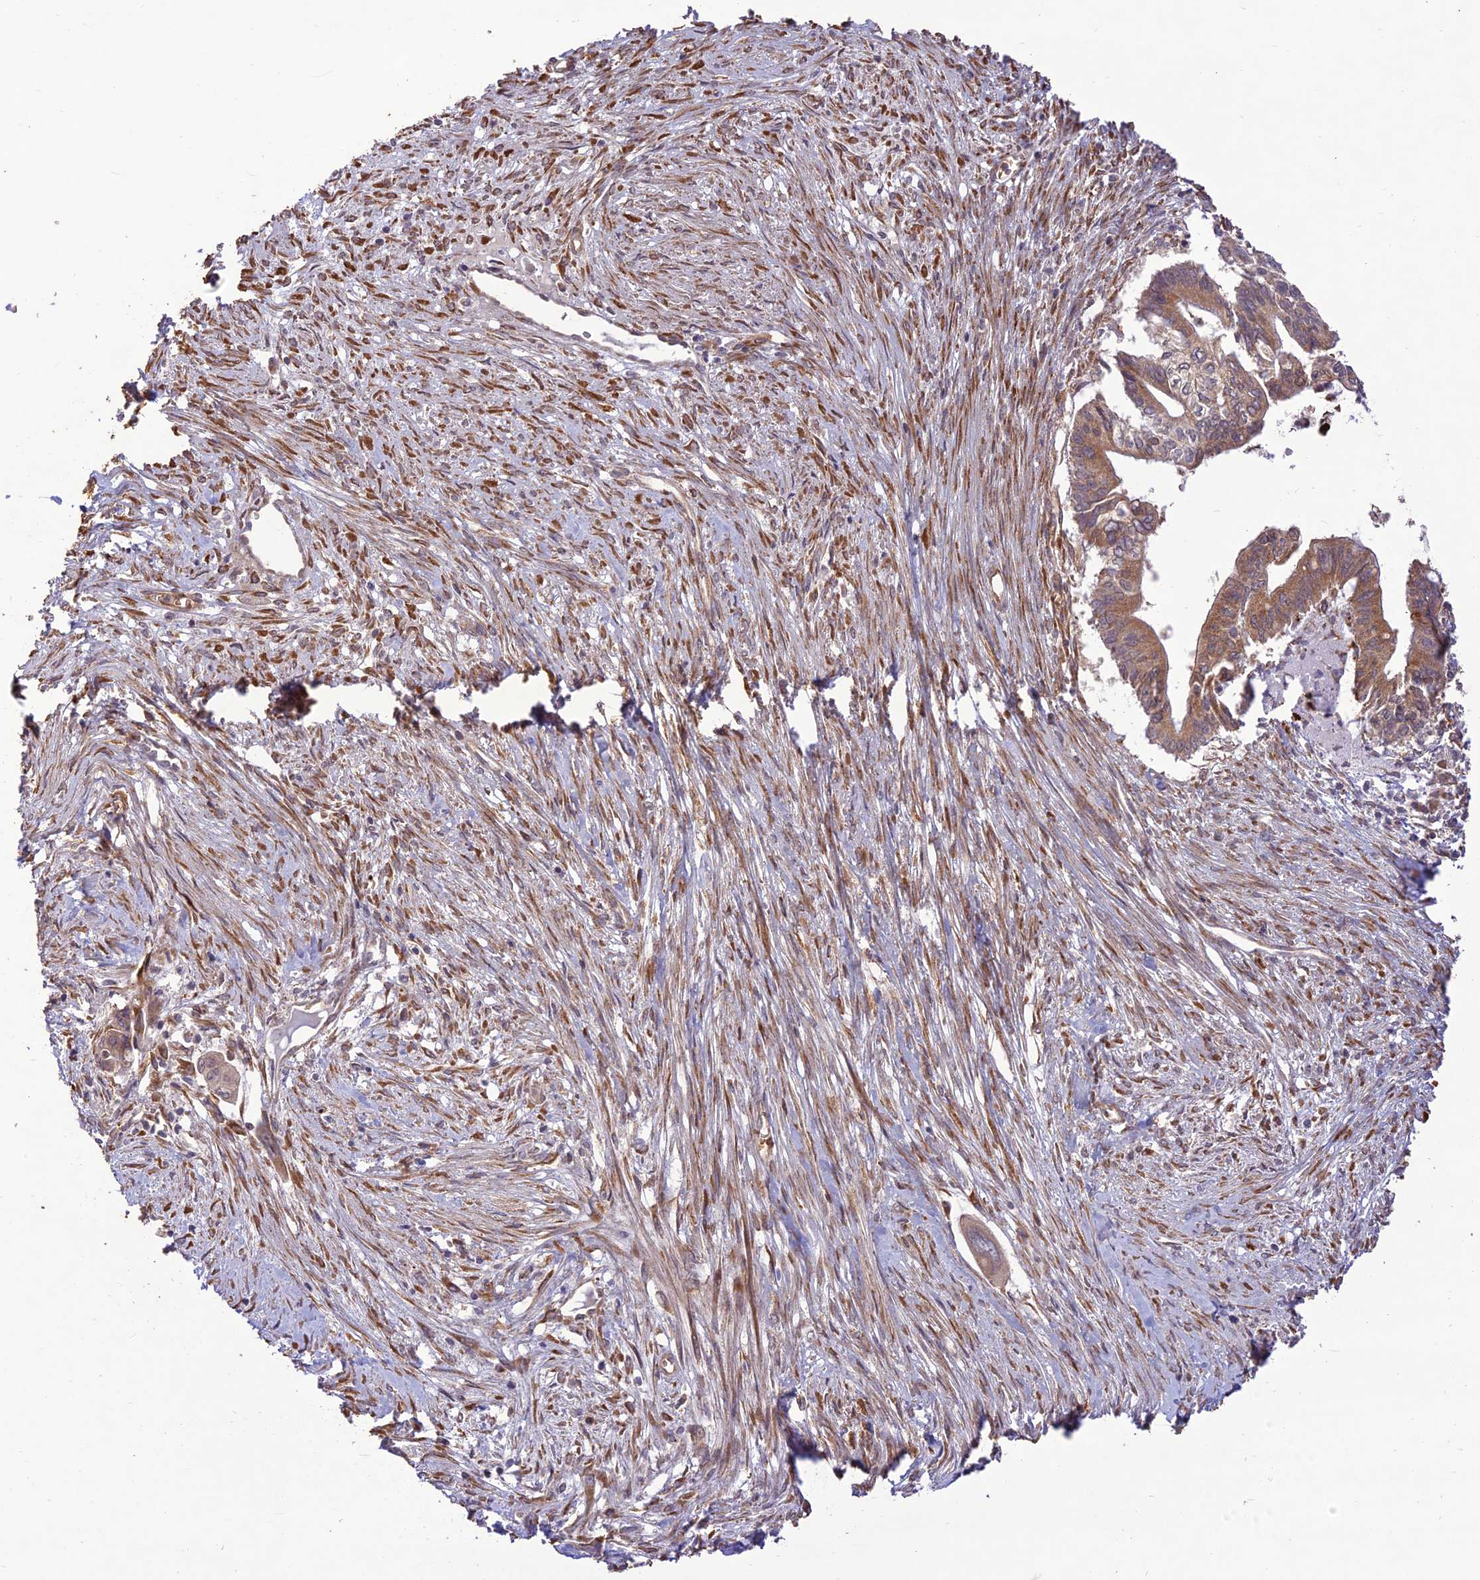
{"staining": {"intensity": "moderate", "quantity": ">75%", "location": "cytoplasmic/membranous"}, "tissue": "pancreatic cancer", "cell_type": "Tumor cells", "image_type": "cancer", "snomed": [{"axis": "morphology", "description": "Adenocarcinoma, NOS"}, {"axis": "topography", "description": "Pancreas"}], "caption": "Moderate cytoplasmic/membranous protein positivity is identified in approximately >75% of tumor cells in pancreatic cancer.", "gene": "PPP1R11", "patient": {"sex": "male", "age": 68}}